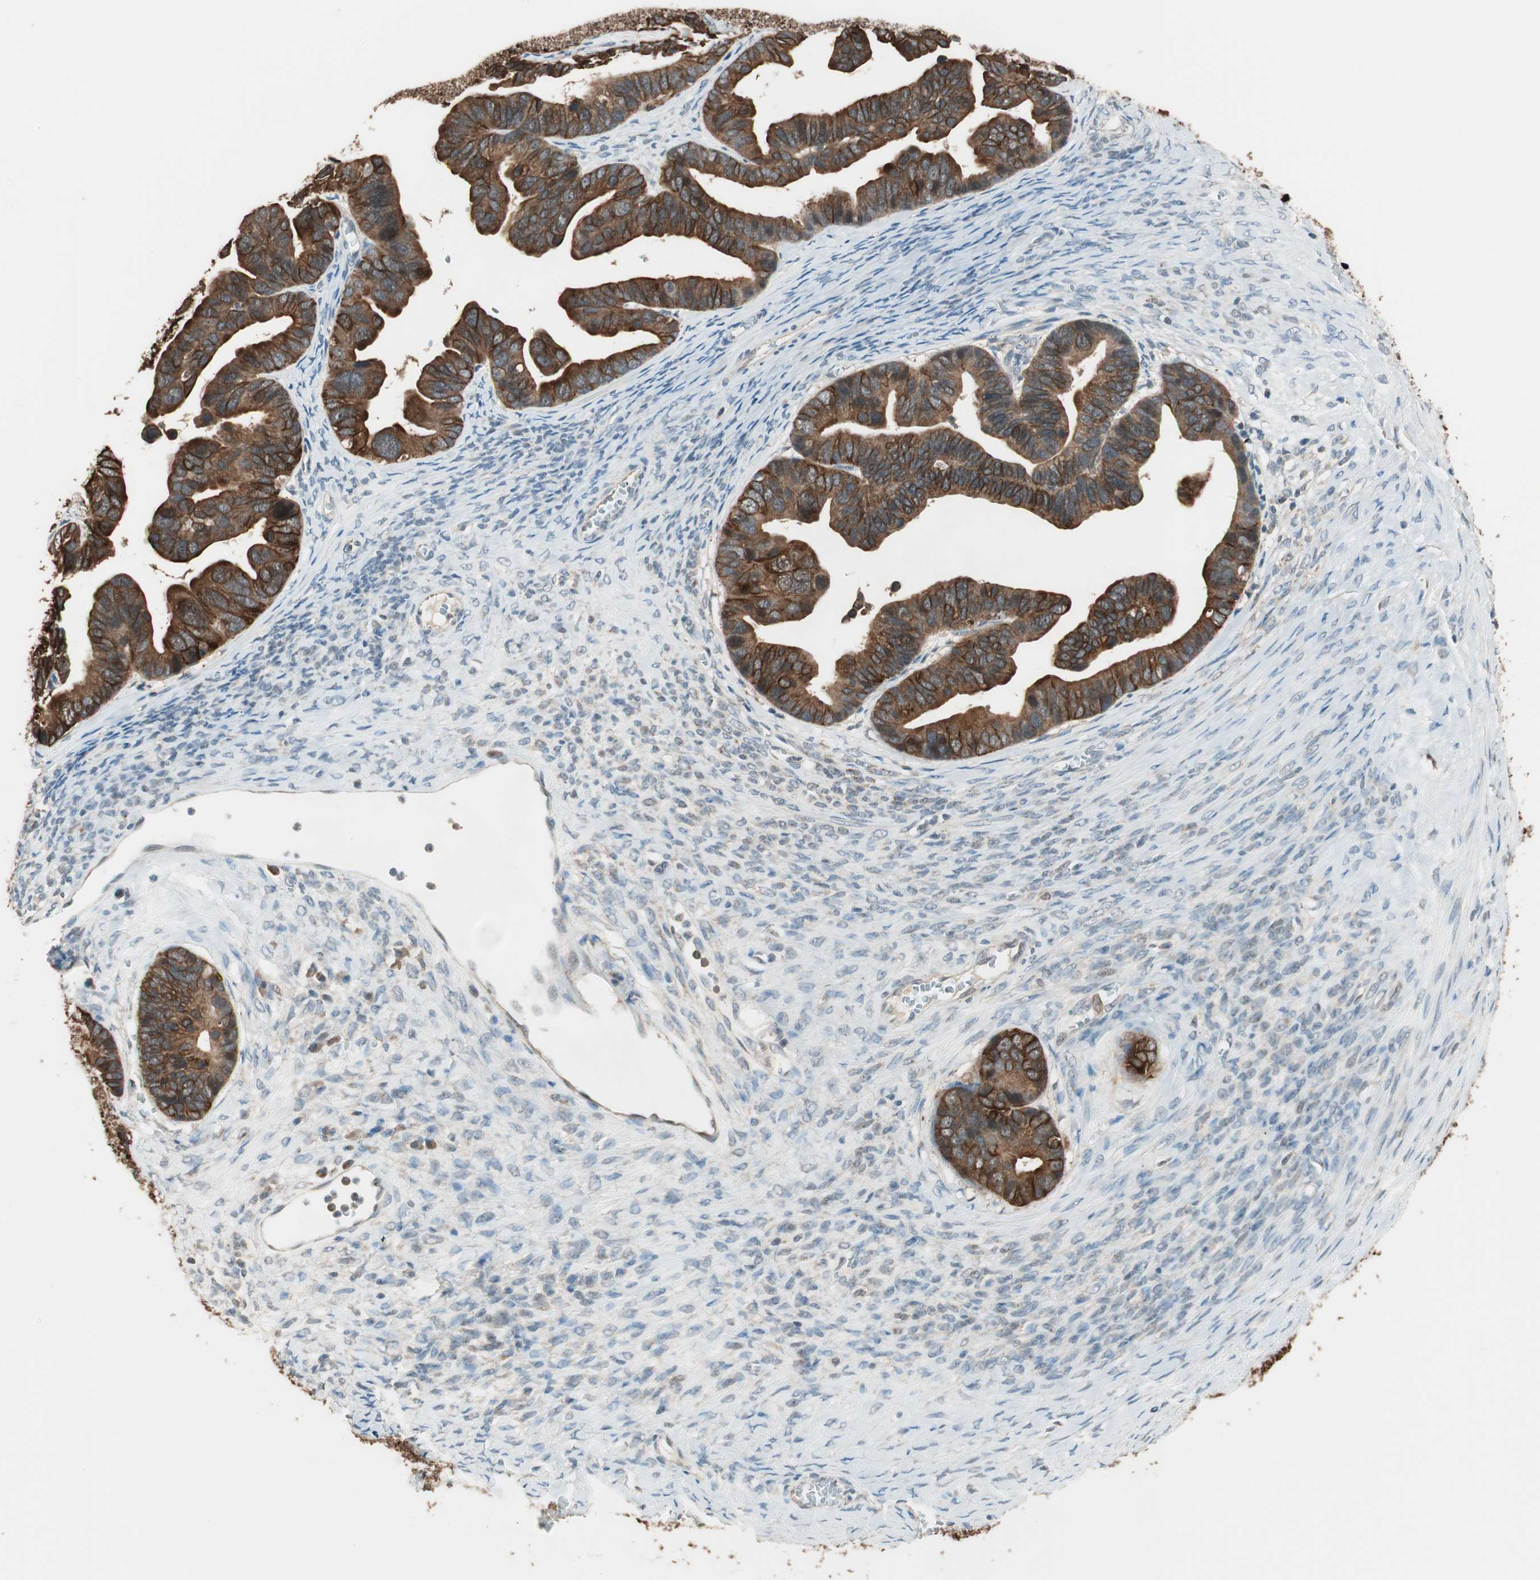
{"staining": {"intensity": "strong", "quantity": ">75%", "location": "cytoplasmic/membranous"}, "tissue": "ovarian cancer", "cell_type": "Tumor cells", "image_type": "cancer", "snomed": [{"axis": "morphology", "description": "Cystadenocarcinoma, serous, NOS"}, {"axis": "topography", "description": "Ovary"}], "caption": "Ovarian cancer (serous cystadenocarcinoma) stained with a brown dye exhibits strong cytoplasmic/membranous positive positivity in about >75% of tumor cells.", "gene": "TRIM21", "patient": {"sex": "female", "age": 56}}